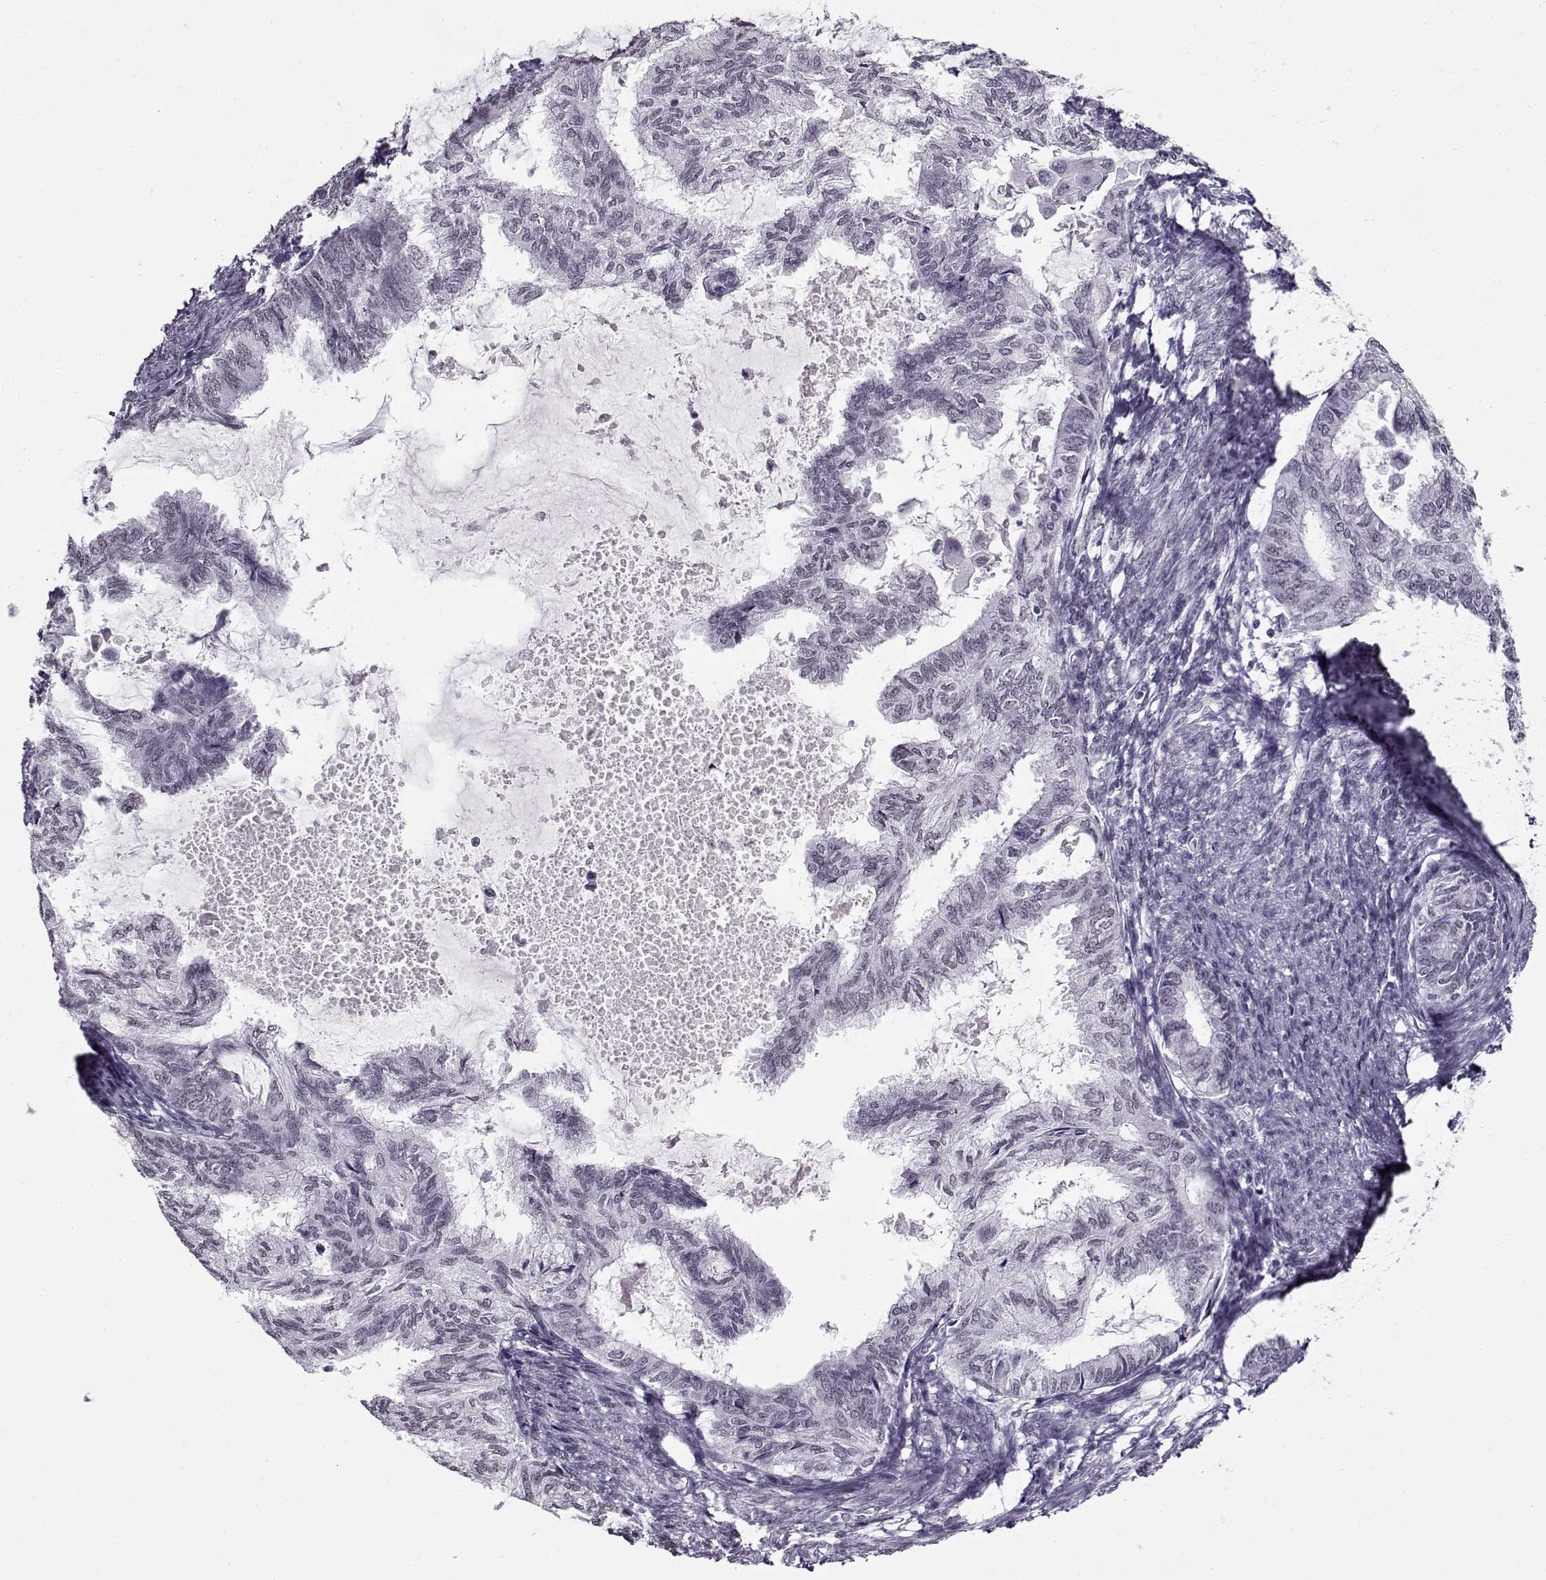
{"staining": {"intensity": "negative", "quantity": "none", "location": "none"}, "tissue": "endometrial cancer", "cell_type": "Tumor cells", "image_type": "cancer", "snomed": [{"axis": "morphology", "description": "Adenocarcinoma, NOS"}, {"axis": "topography", "description": "Endometrium"}], "caption": "The image exhibits no significant staining in tumor cells of adenocarcinoma (endometrial).", "gene": "PRMT8", "patient": {"sex": "female", "age": 86}}